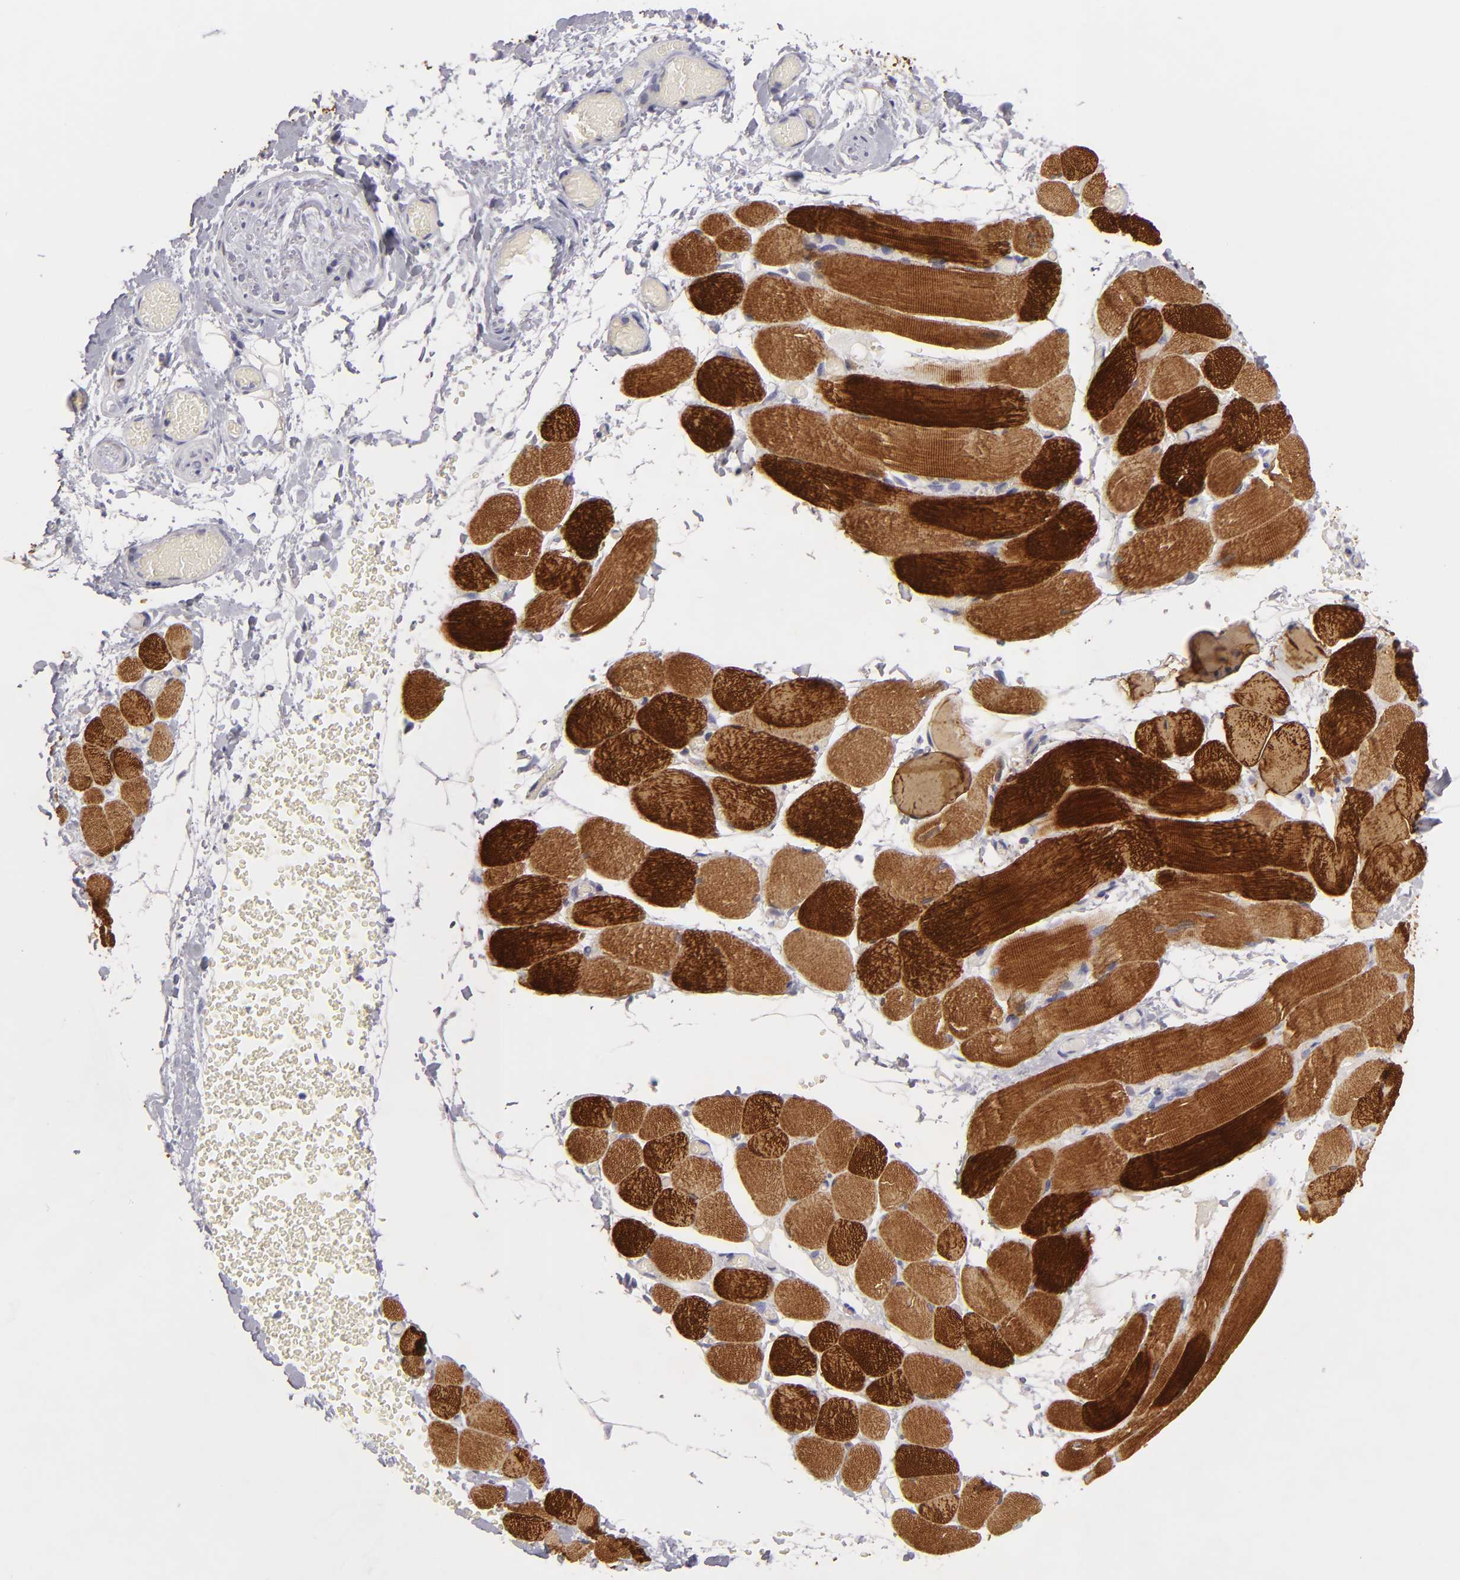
{"staining": {"intensity": "strong", "quantity": ">75%", "location": "cytoplasmic/membranous"}, "tissue": "skeletal muscle", "cell_type": "Myocytes", "image_type": "normal", "snomed": [{"axis": "morphology", "description": "Normal tissue, NOS"}, {"axis": "topography", "description": "Skeletal muscle"}, {"axis": "topography", "description": "Soft tissue"}], "caption": "Immunohistochemical staining of normal human skeletal muscle displays strong cytoplasmic/membranous protein expression in about >75% of myocytes.", "gene": "TNNC1", "patient": {"sex": "female", "age": 58}}